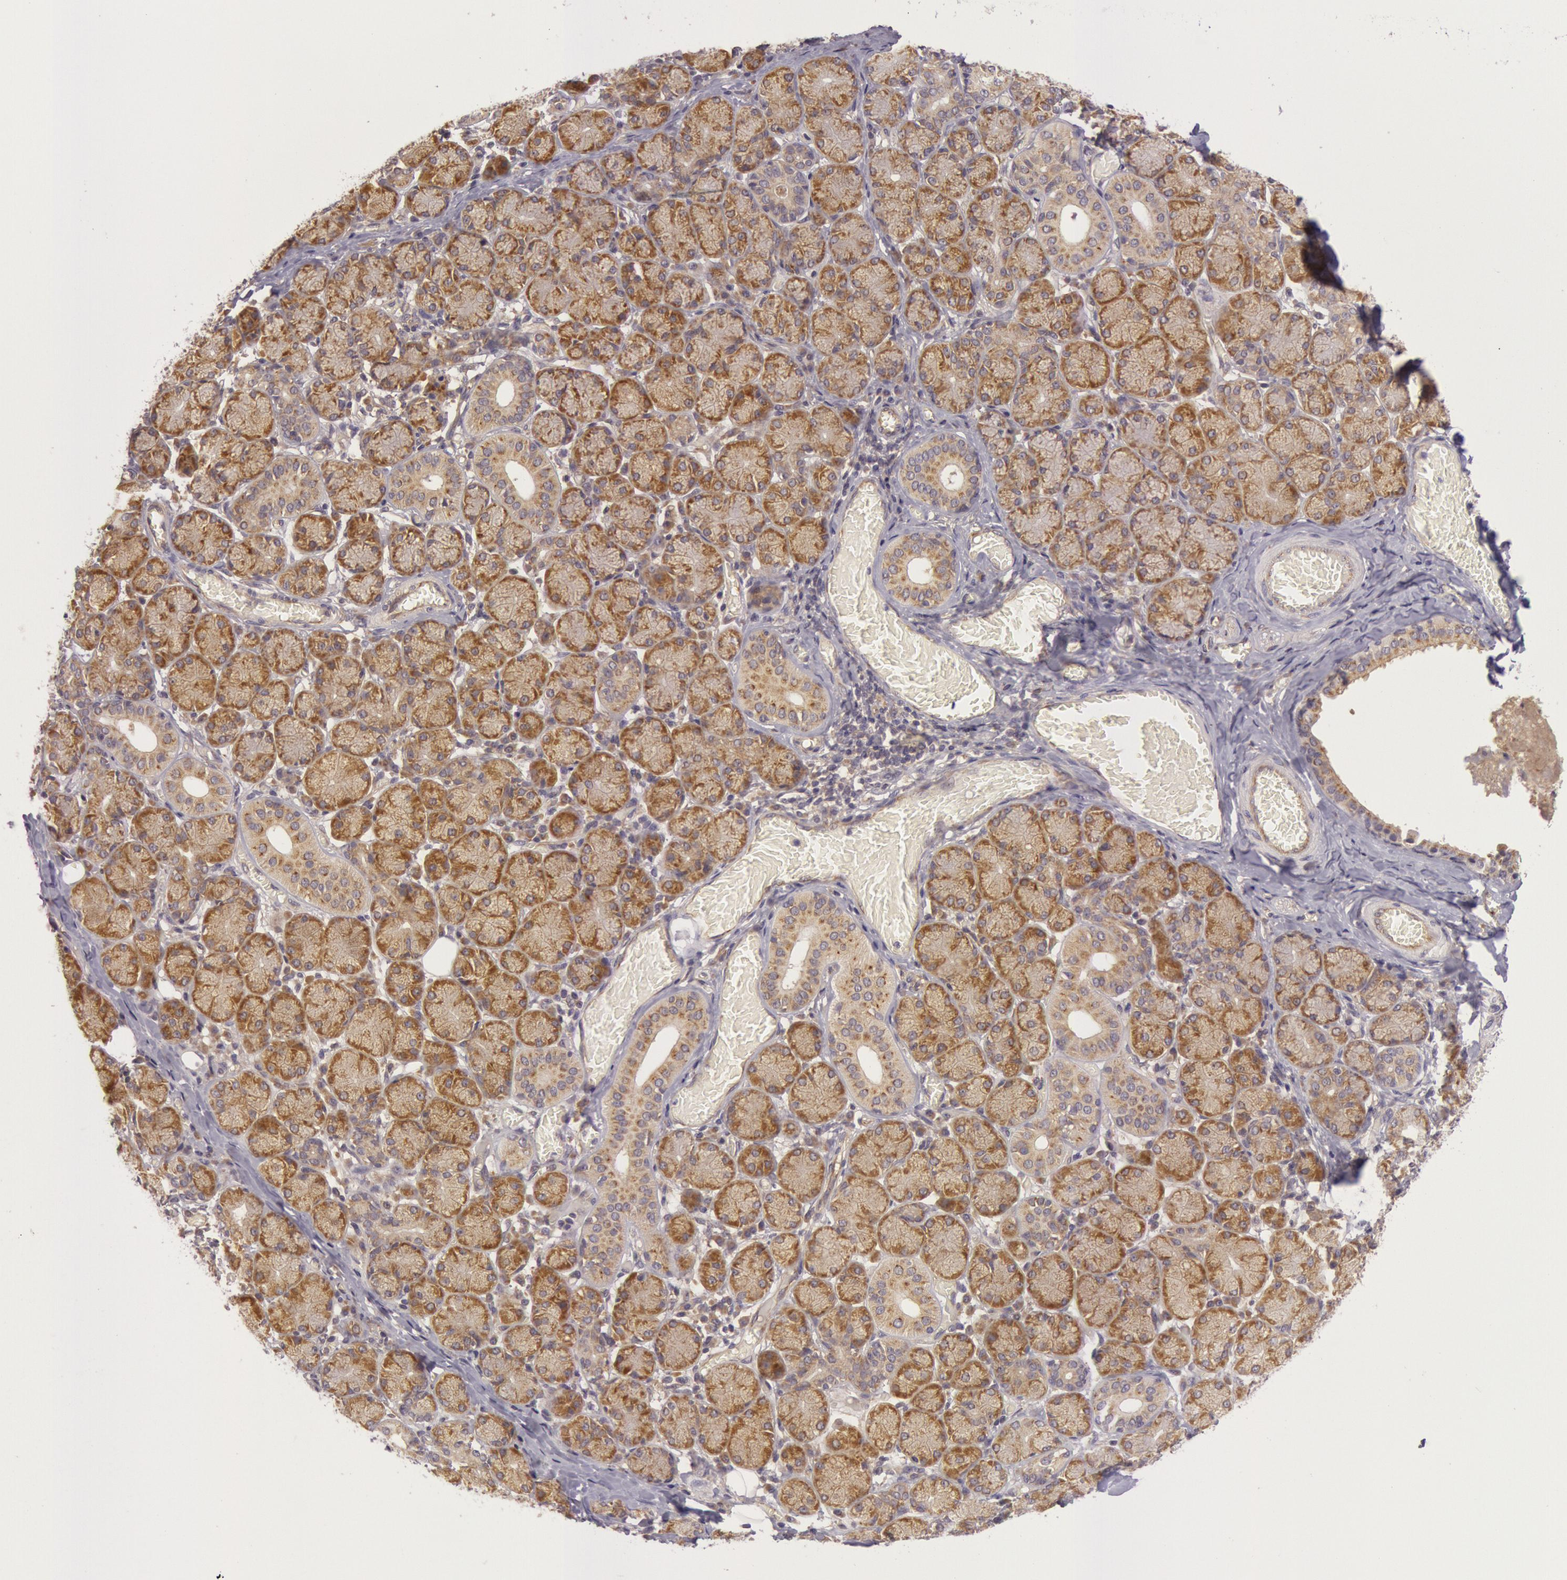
{"staining": {"intensity": "moderate", "quantity": ">75%", "location": "cytoplasmic/membranous"}, "tissue": "salivary gland", "cell_type": "Glandular cells", "image_type": "normal", "snomed": [{"axis": "morphology", "description": "Normal tissue, NOS"}, {"axis": "topography", "description": "Salivary gland"}], "caption": "An immunohistochemistry (IHC) image of normal tissue is shown. Protein staining in brown shows moderate cytoplasmic/membranous positivity in salivary gland within glandular cells.", "gene": "CHUK", "patient": {"sex": "female", "age": 24}}